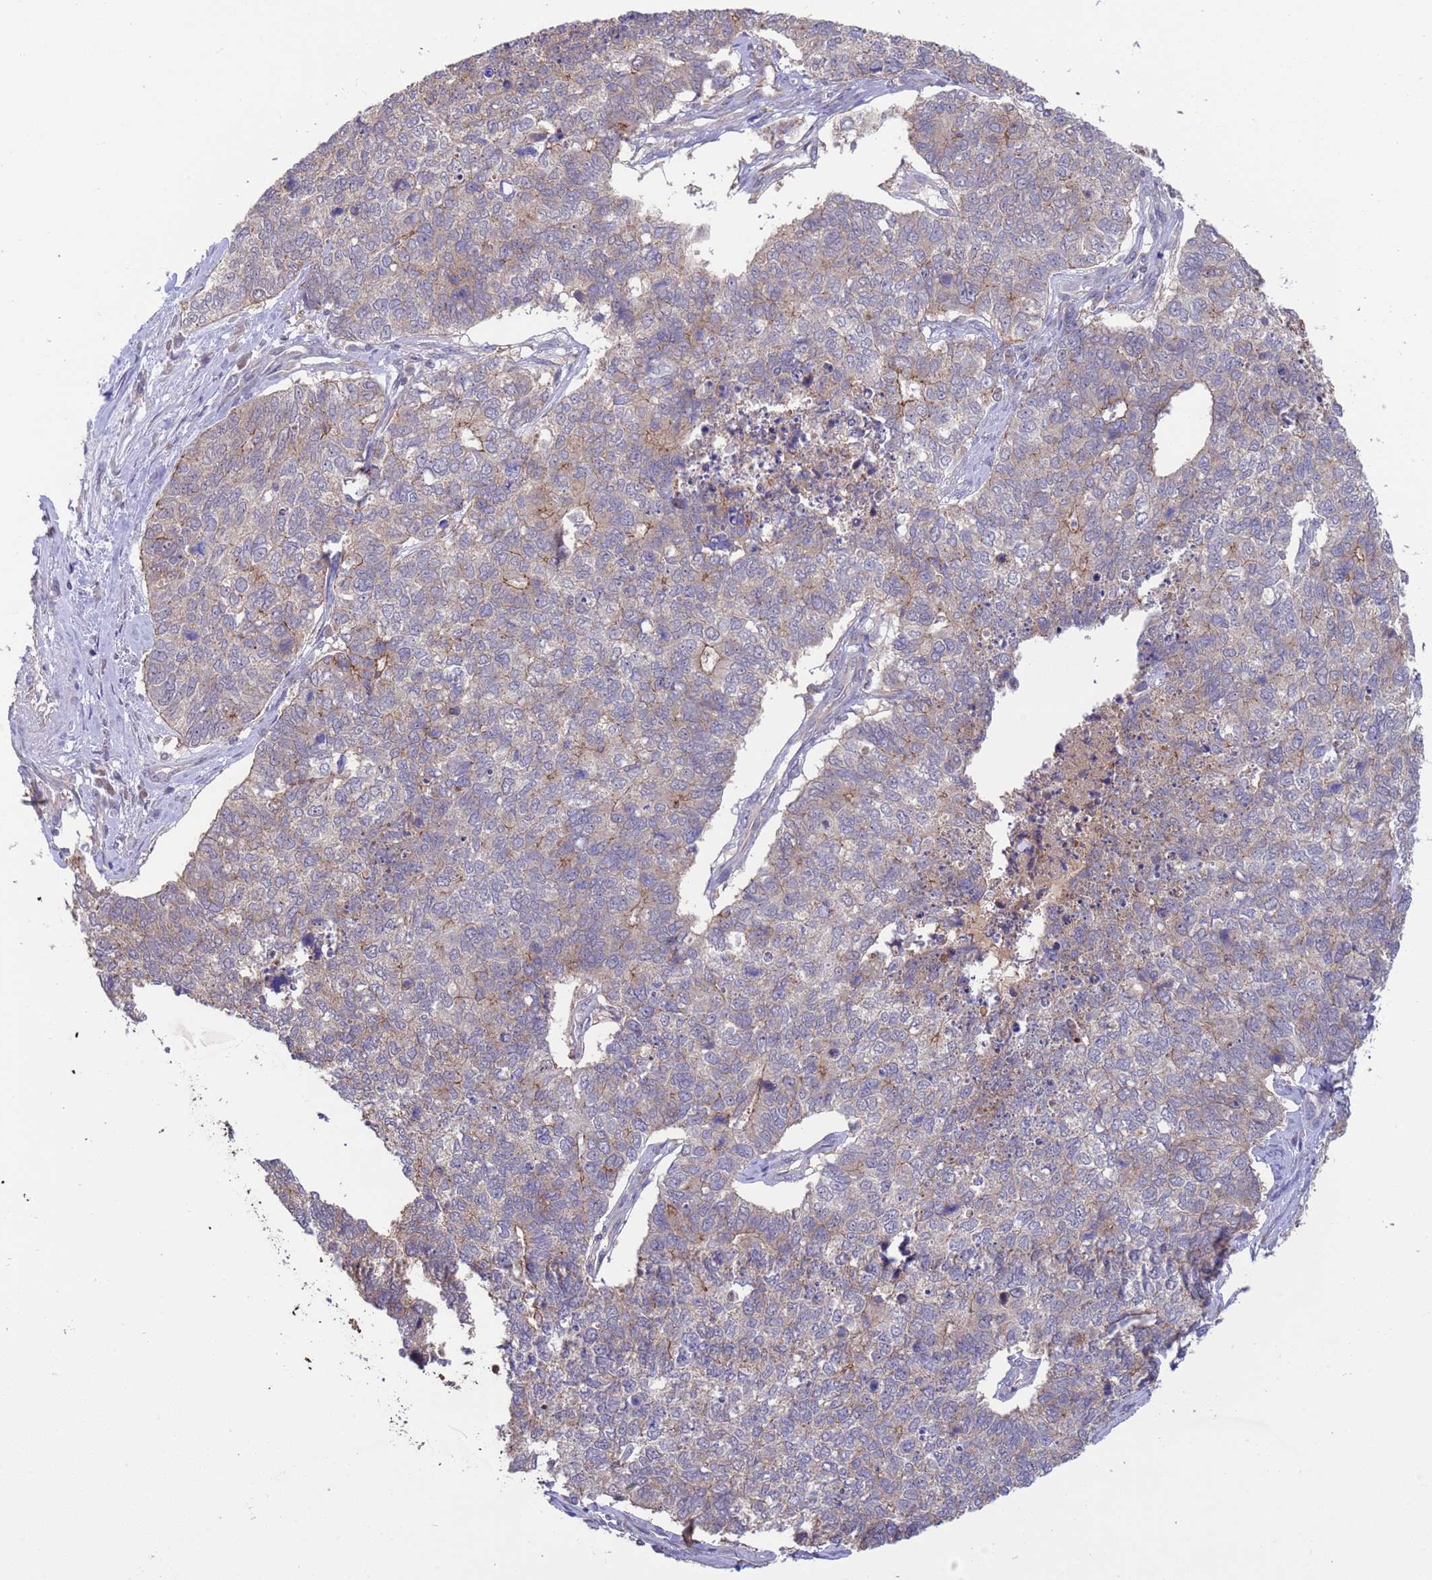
{"staining": {"intensity": "negative", "quantity": "none", "location": "none"}, "tissue": "cervical cancer", "cell_type": "Tumor cells", "image_type": "cancer", "snomed": [{"axis": "morphology", "description": "Squamous cell carcinoma, NOS"}, {"axis": "topography", "description": "Cervix"}], "caption": "There is no significant expression in tumor cells of cervical squamous cell carcinoma. The staining is performed using DAB brown chromogen with nuclei counter-stained in using hematoxylin.", "gene": "GJA10", "patient": {"sex": "female", "age": 63}}